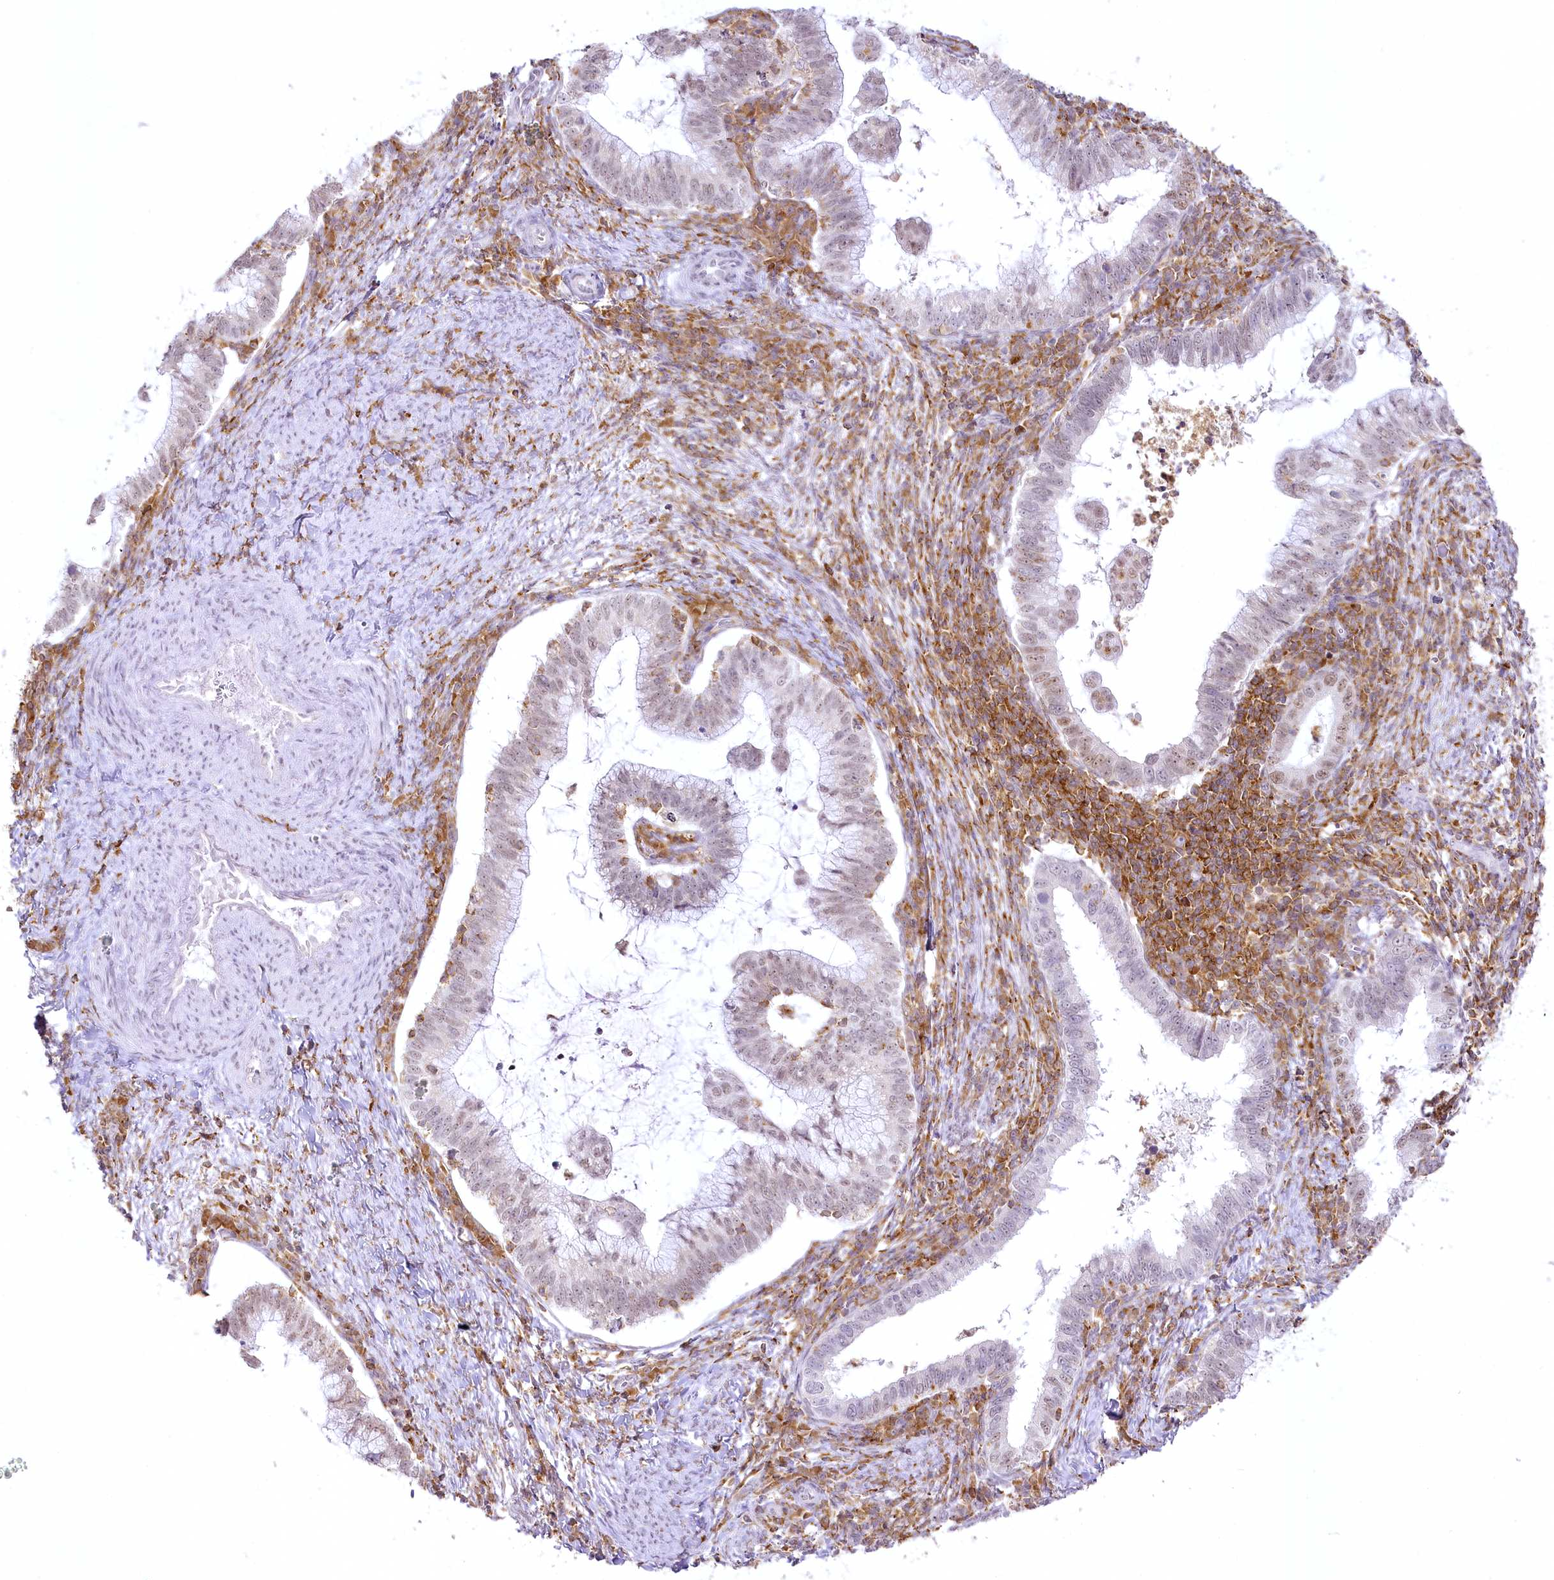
{"staining": {"intensity": "weak", "quantity": "25%-75%", "location": "nuclear"}, "tissue": "cervical cancer", "cell_type": "Tumor cells", "image_type": "cancer", "snomed": [{"axis": "morphology", "description": "Adenocarcinoma, NOS"}, {"axis": "topography", "description": "Cervix"}], "caption": "Cervical cancer was stained to show a protein in brown. There is low levels of weak nuclear staining in about 25%-75% of tumor cells.", "gene": "DOCK2", "patient": {"sex": "female", "age": 36}}